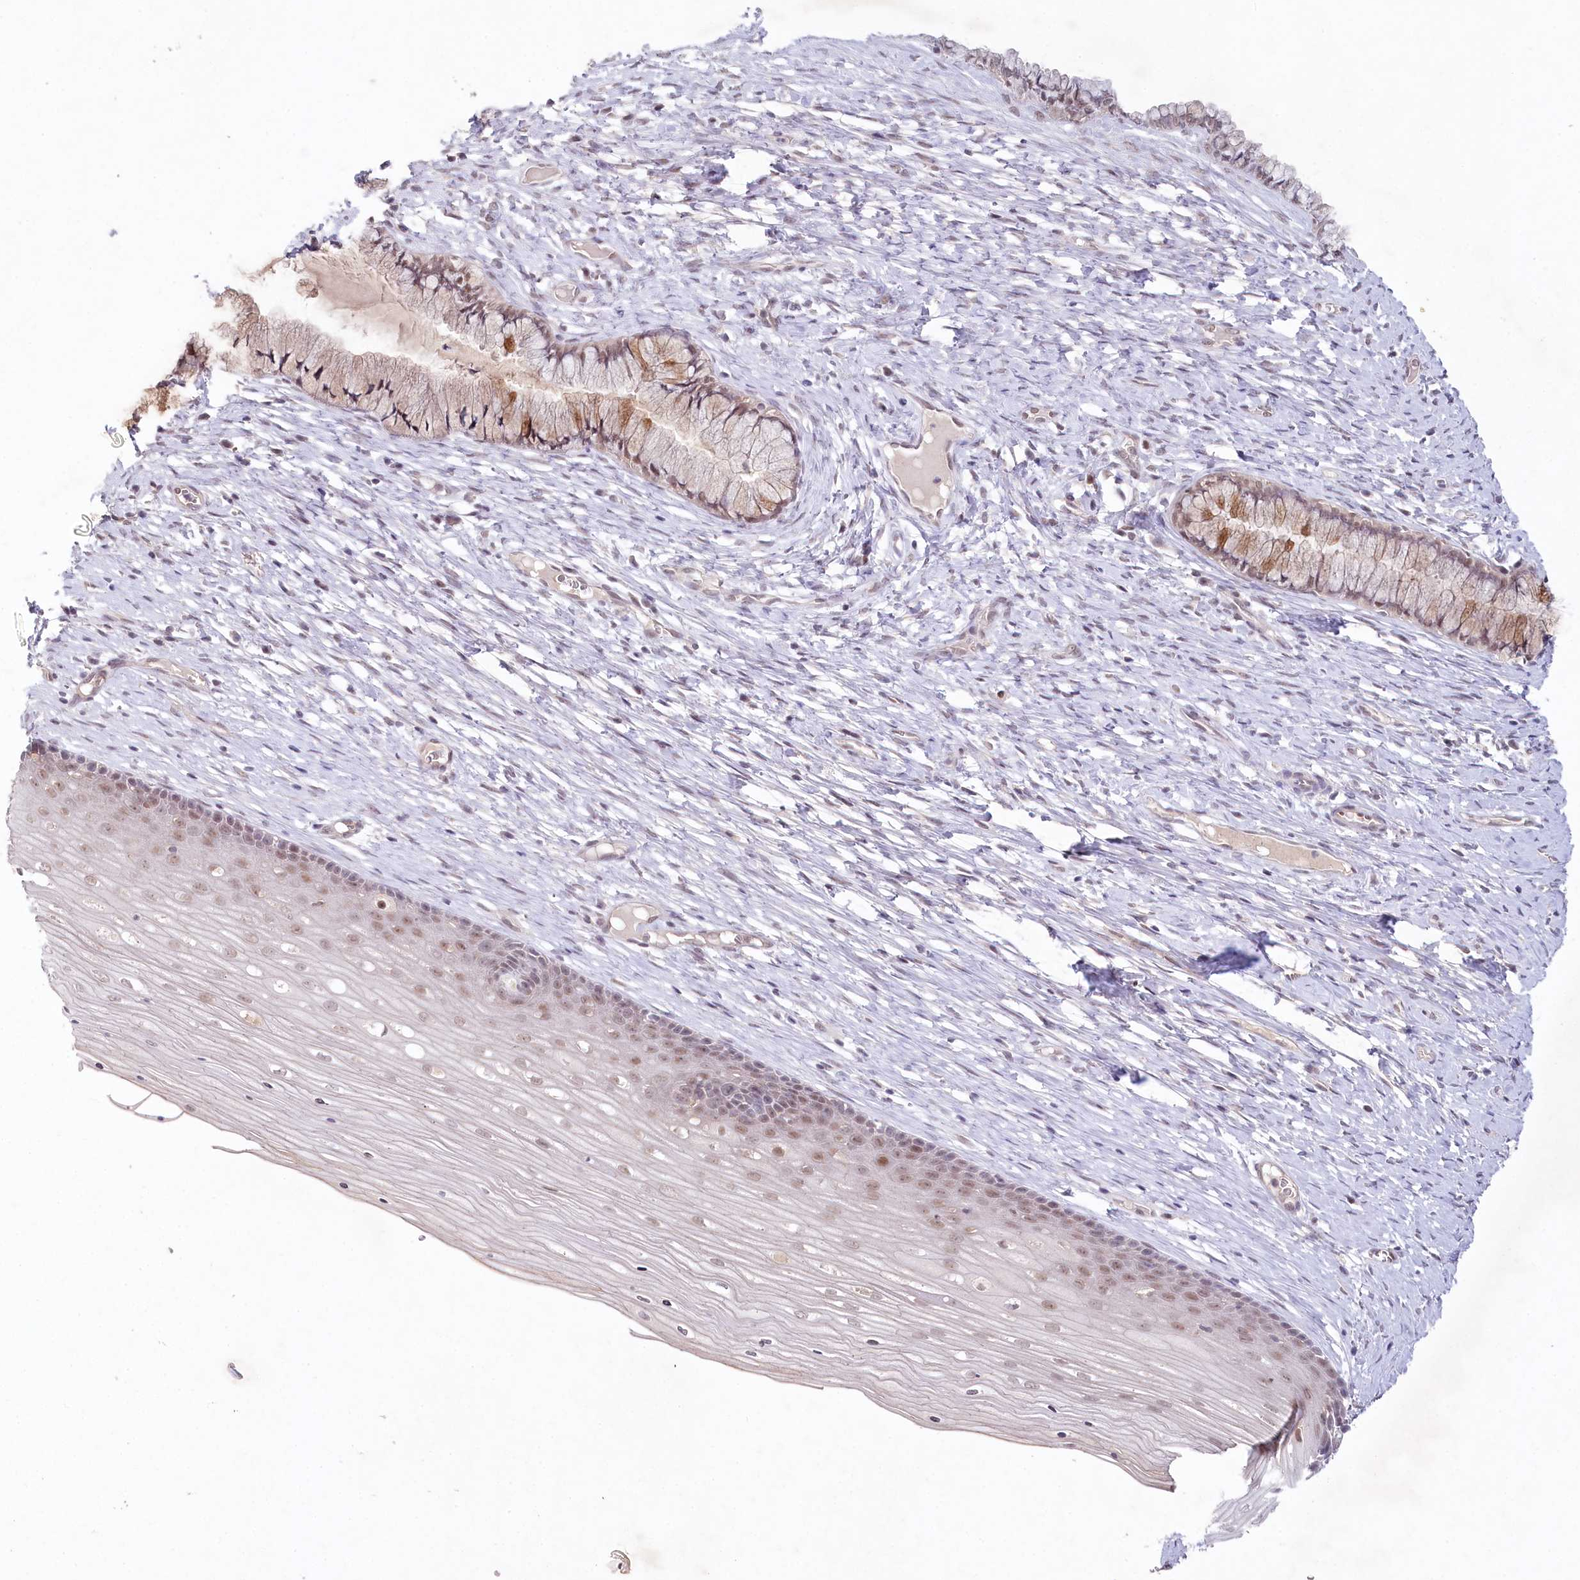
{"staining": {"intensity": "moderate", "quantity": "<25%", "location": "cytoplasmic/membranous,nuclear"}, "tissue": "cervix", "cell_type": "Glandular cells", "image_type": "normal", "snomed": [{"axis": "morphology", "description": "Normal tissue, NOS"}, {"axis": "topography", "description": "Cervix"}], "caption": "Immunohistochemistry micrograph of unremarkable cervix: cervix stained using immunohistochemistry (IHC) reveals low levels of moderate protein expression localized specifically in the cytoplasmic/membranous,nuclear of glandular cells, appearing as a cytoplasmic/membranous,nuclear brown color.", "gene": "AMTN", "patient": {"sex": "female", "age": 42}}